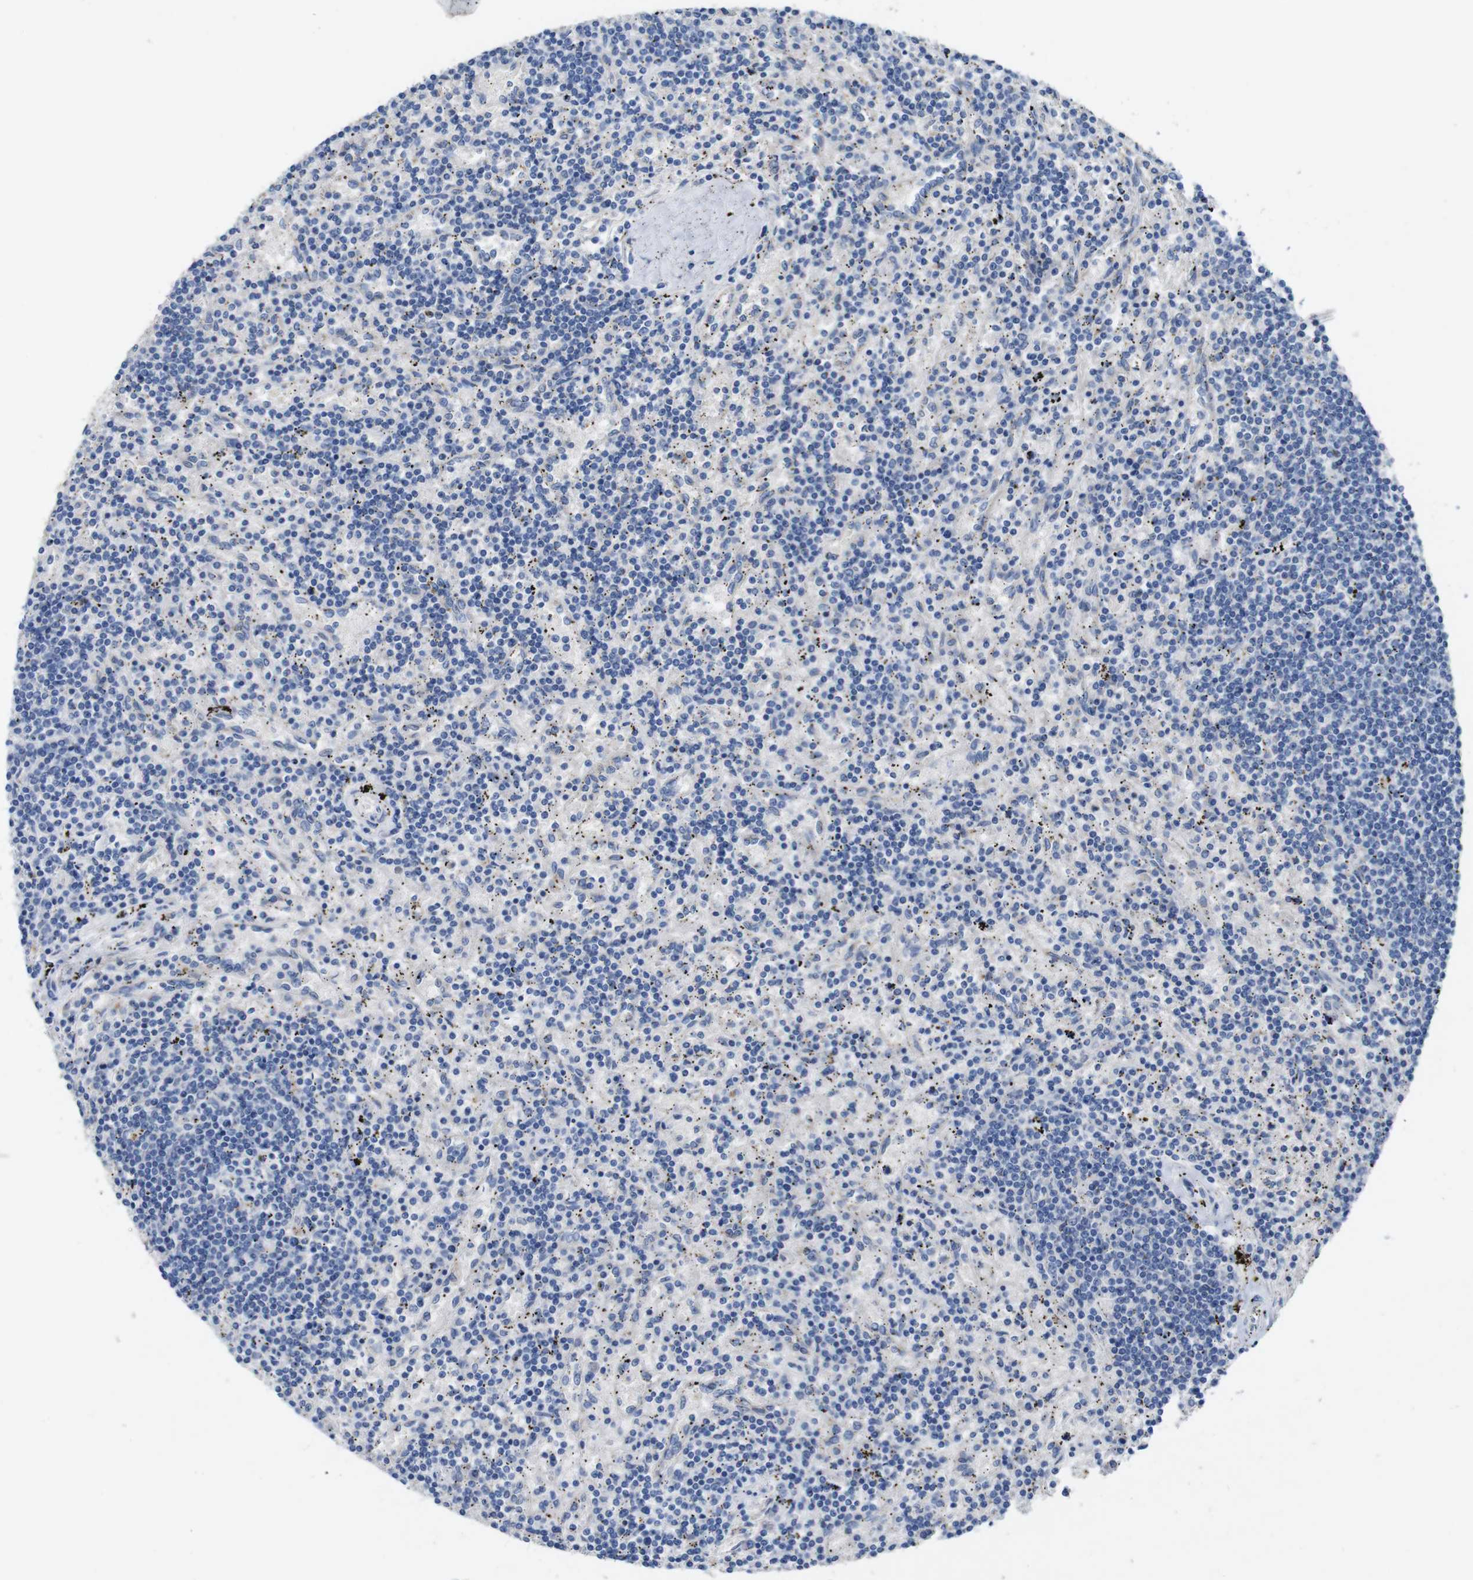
{"staining": {"intensity": "negative", "quantity": "none", "location": "none"}, "tissue": "lymphoma", "cell_type": "Tumor cells", "image_type": "cancer", "snomed": [{"axis": "morphology", "description": "Malignant lymphoma, non-Hodgkin's type, Low grade"}, {"axis": "topography", "description": "Spleen"}], "caption": "DAB (3,3'-diaminobenzidine) immunohistochemical staining of lymphoma exhibits no significant staining in tumor cells.", "gene": "NHLRC3", "patient": {"sex": "male", "age": 76}}